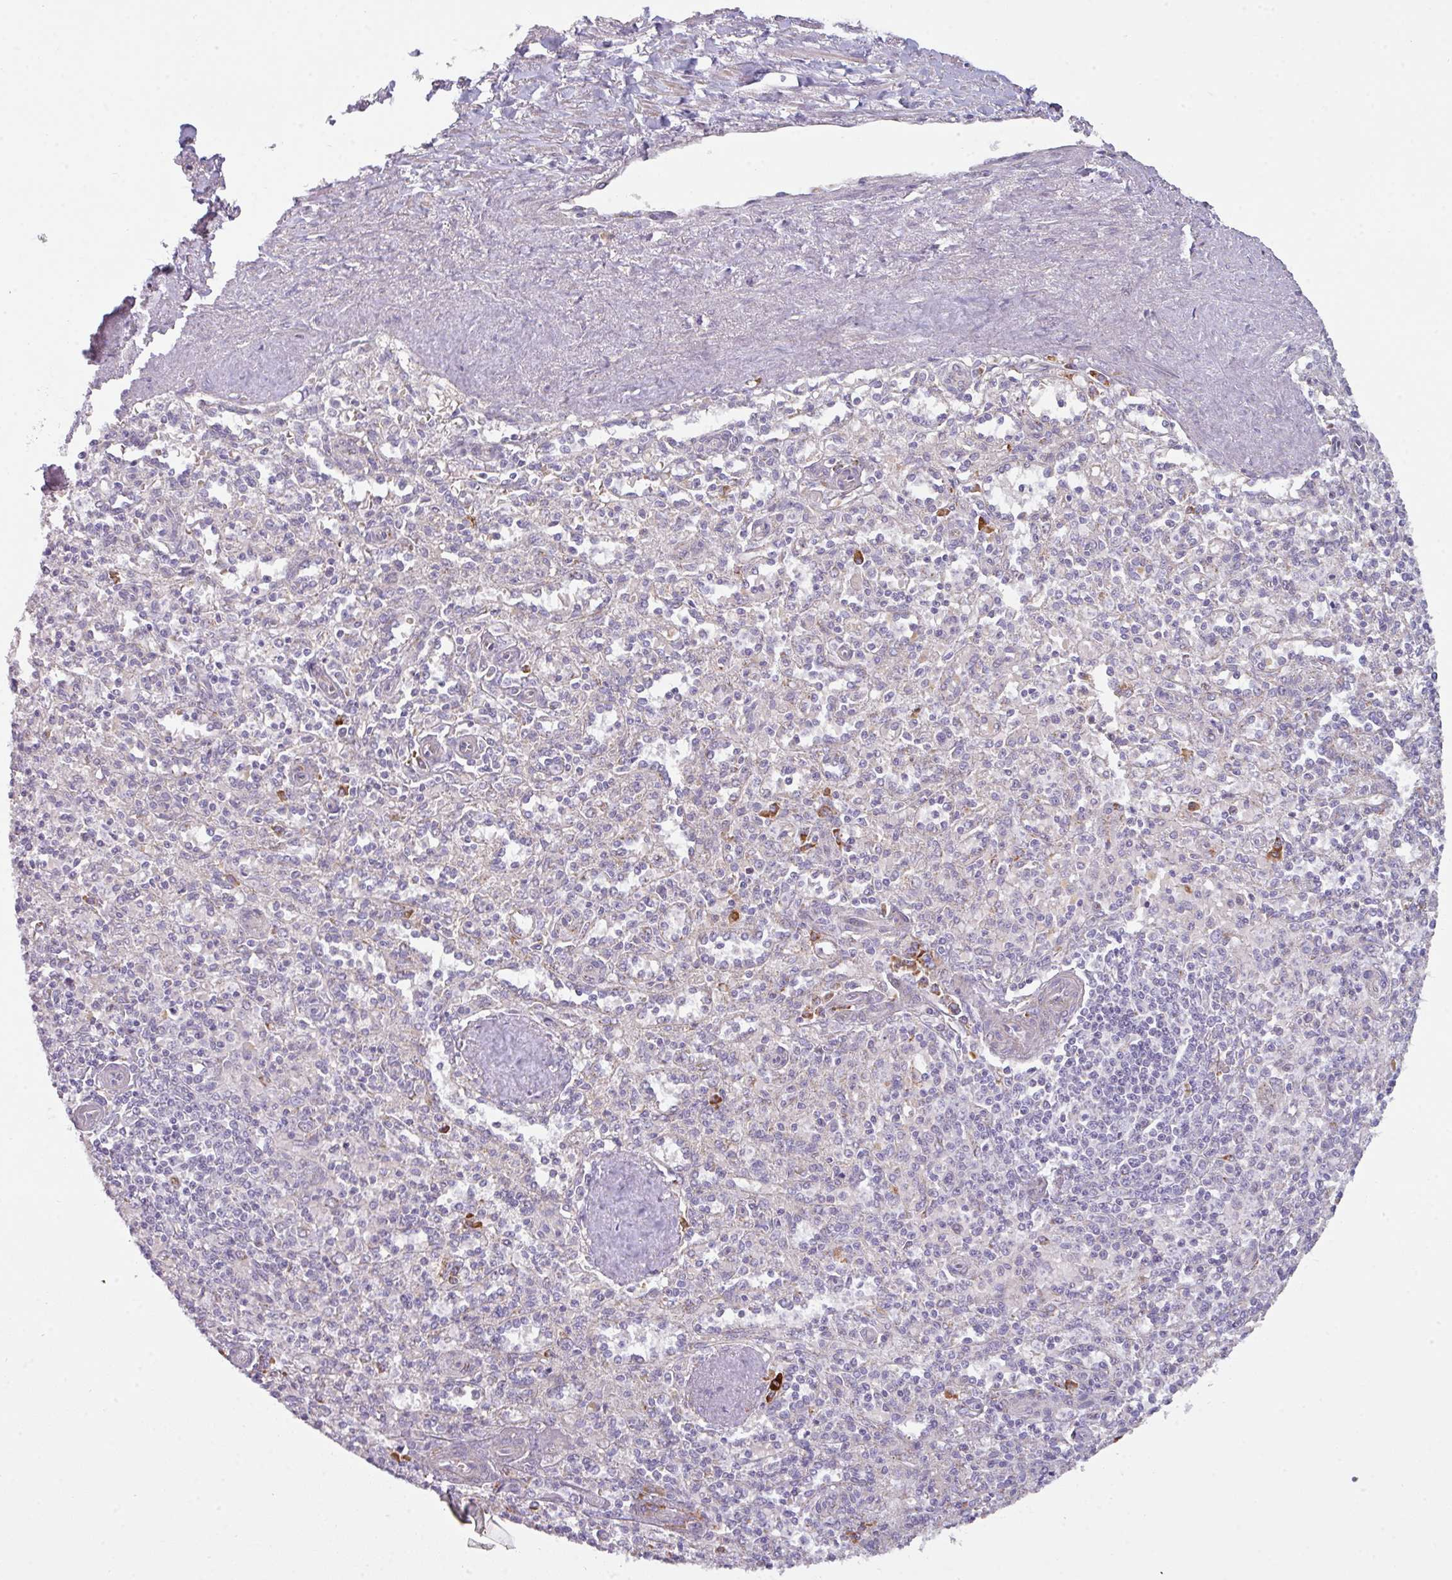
{"staining": {"intensity": "strong", "quantity": "<25%", "location": "cytoplasmic/membranous"}, "tissue": "spleen", "cell_type": "Cells in red pulp", "image_type": "normal", "snomed": [{"axis": "morphology", "description": "Normal tissue, NOS"}, {"axis": "topography", "description": "Spleen"}], "caption": "Unremarkable spleen demonstrates strong cytoplasmic/membranous positivity in about <25% of cells in red pulp (IHC, brightfield microscopy, high magnification)..", "gene": "C2orf68", "patient": {"sex": "female", "age": 70}}